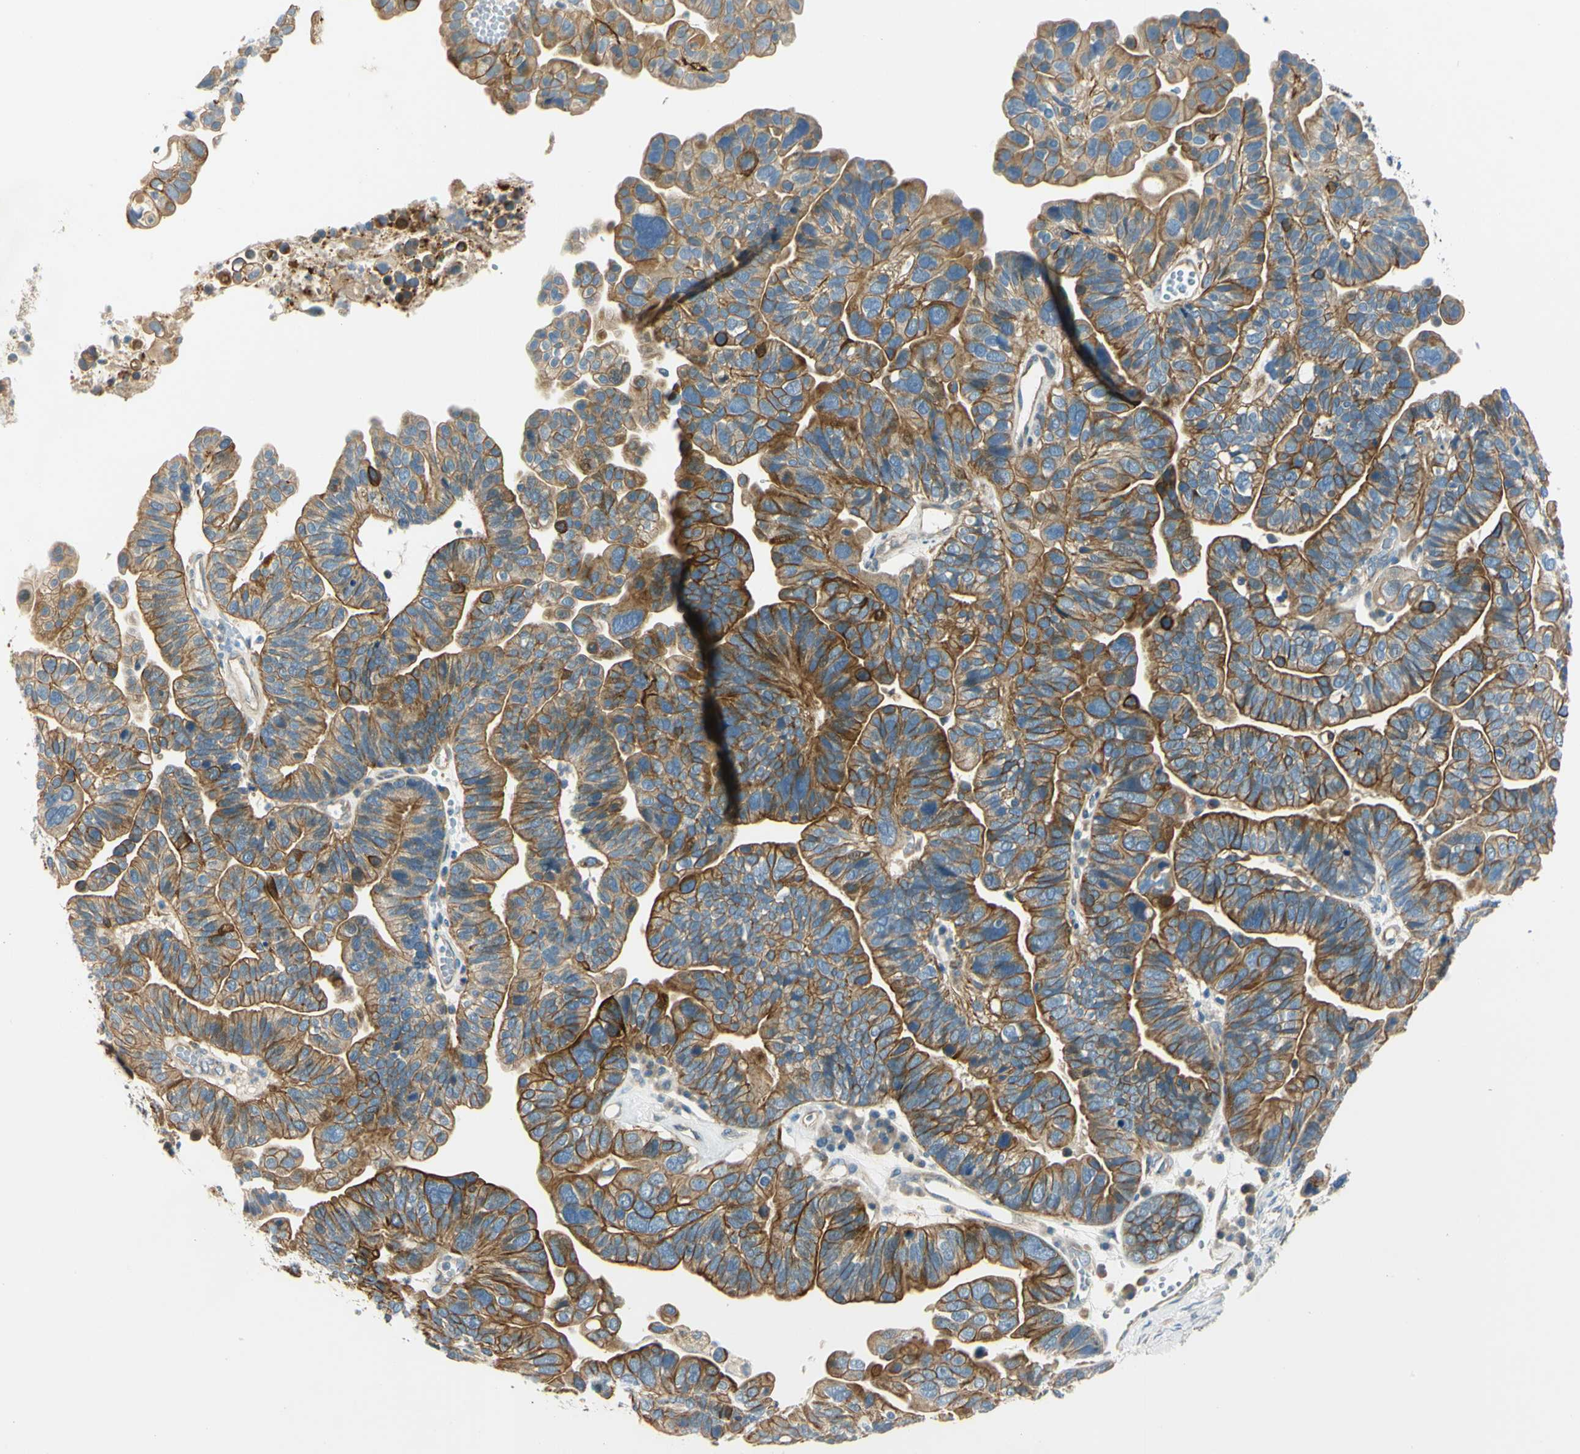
{"staining": {"intensity": "moderate", "quantity": ">75%", "location": "cytoplasmic/membranous"}, "tissue": "ovarian cancer", "cell_type": "Tumor cells", "image_type": "cancer", "snomed": [{"axis": "morphology", "description": "Cystadenocarcinoma, serous, NOS"}, {"axis": "topography", "description": "Ovary"}], "caption": "Approximately >75% of tumor cells in serous cystadenocarcinoma (ovarian) demonstrate moderate cytoplasmic/membranous protein positivity as visualized by brown immunohistochemical staining.", "gene": "LAMA3", "patient": {"sex": "female", "age": 56}}